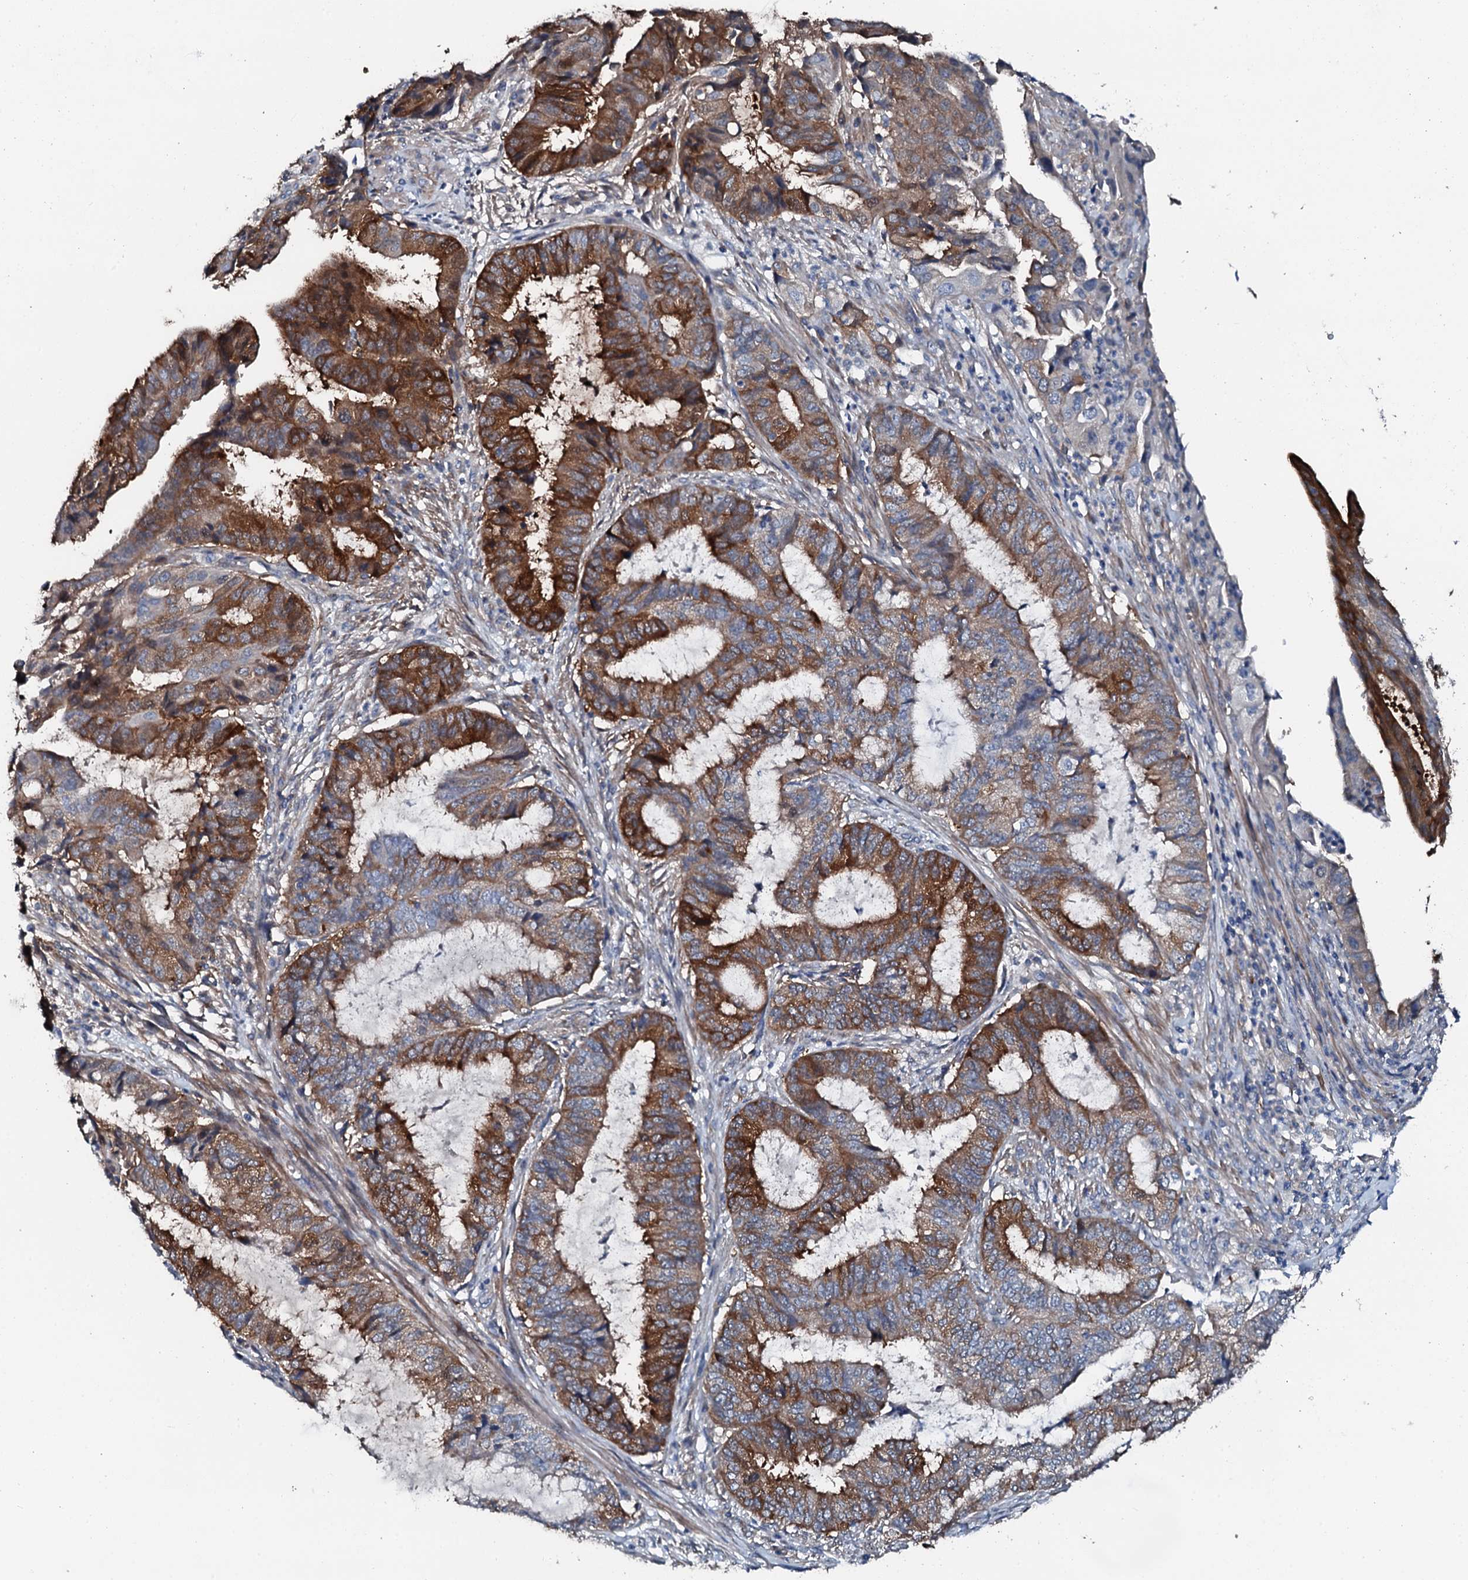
{"staining": {"intensity": "strong", "quantity": ">75%", "location": "cytoplasmic/membranous"}, "tissue": "endometrial cancer", "cell_type": "Tumor cells", "image_type": "cancer", "snomed": [{"axis": "morphology", "description": "Adenocarcinoma, NOS"}, {"axis": "topography", "description": "Endometrium"}], "caption": "Strong cytoplasmic/membranous protein positivity is identified in about >75% of tumor cells in adenocarcinoma (endometrial). Using DAB (3,3'-diaminobenzidine) (brown) and hematoxylin (blue) stains, captured at high magnification using brightfield microscopy.", "gene": "GFOD2", "patient": {"sex": "female", "age": 51}}